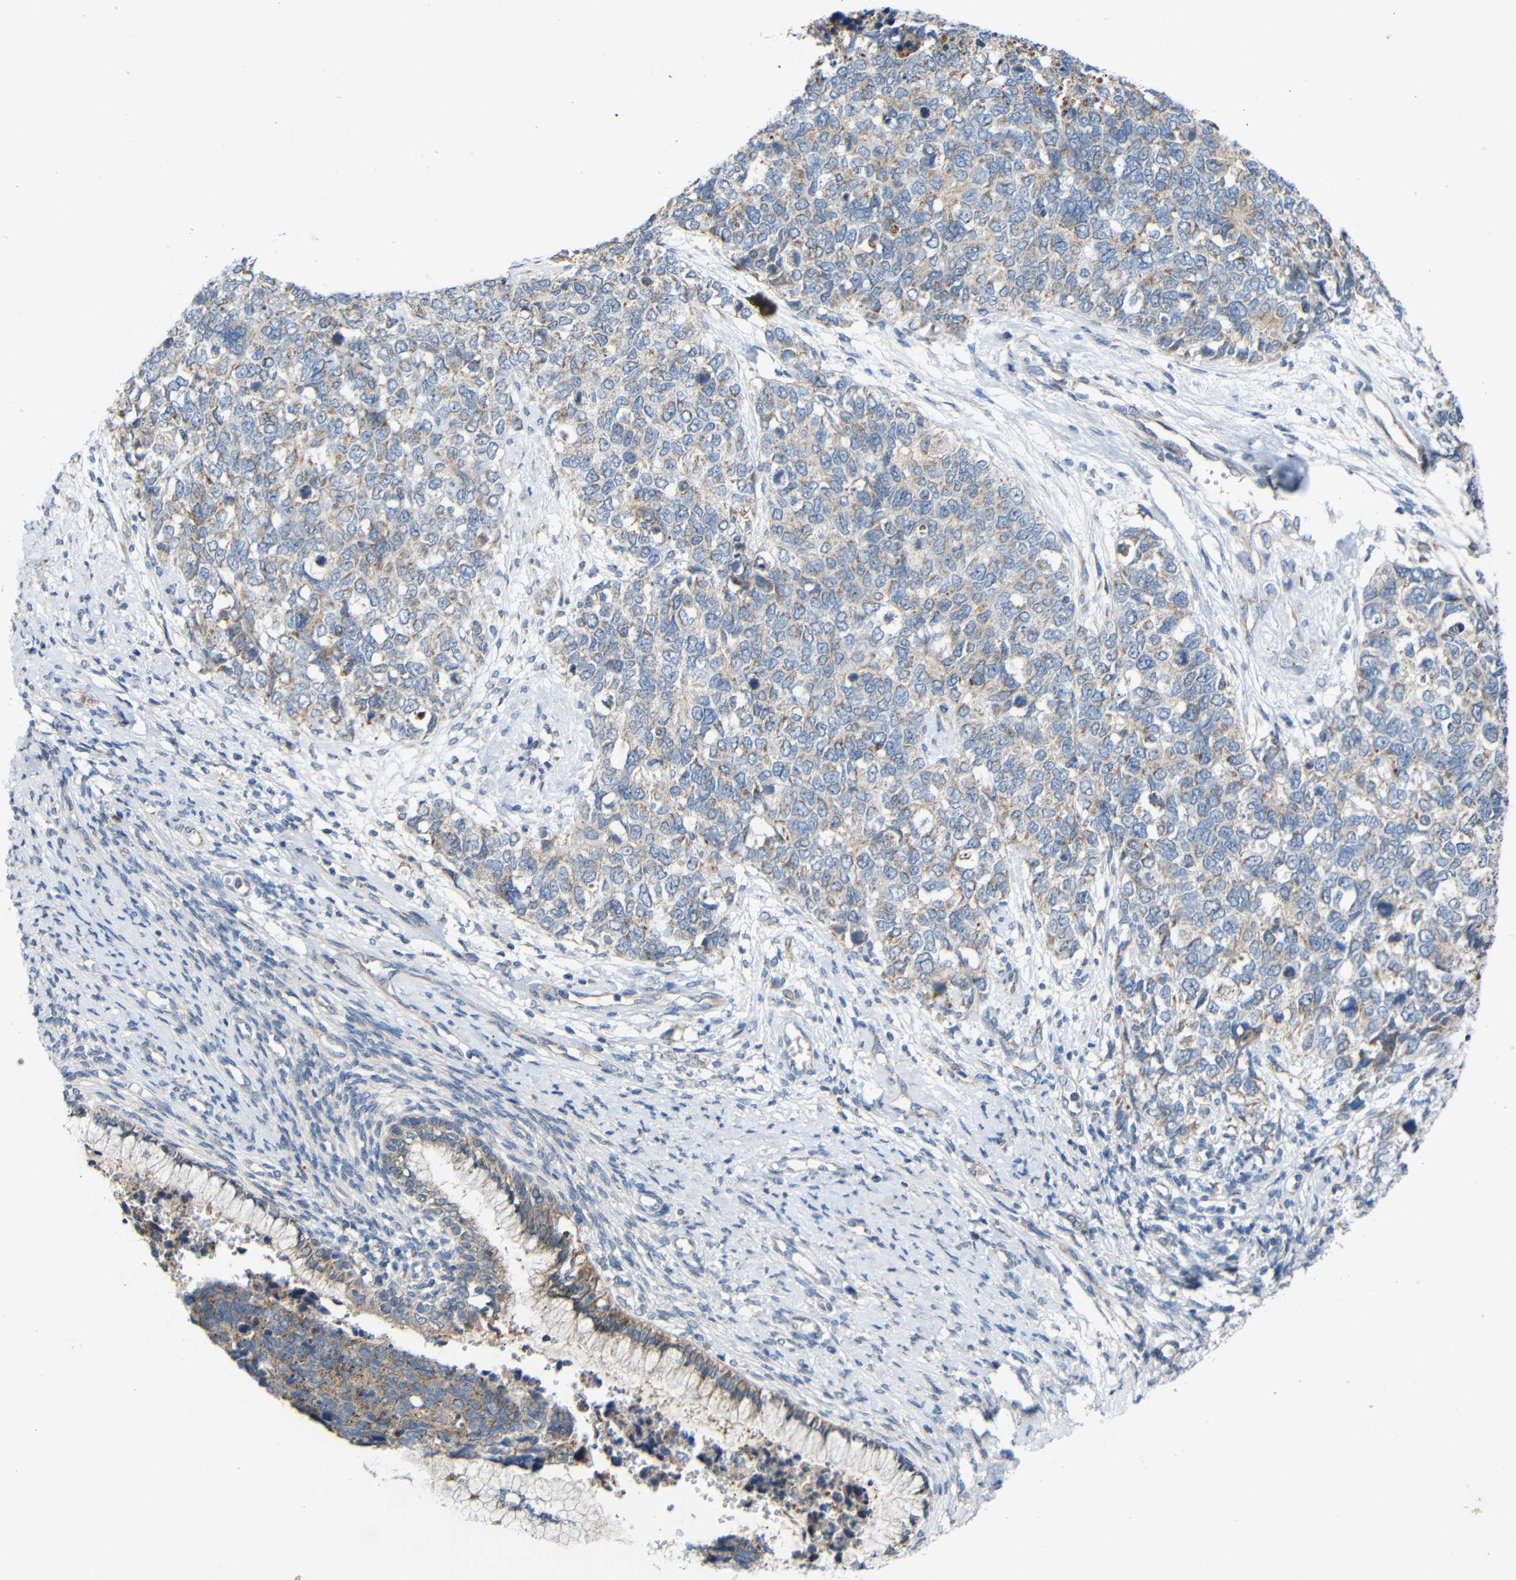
{"staining": {"intensity": "weak", "quantity": "<25%", "location": "cytoplasmic/membranous"}, "tissue": "cervical cancer", "cell_type": "Tumor cells", "image_type": "cancer", "snomed": [{"axis": "morphology", "description": "Squamous cell carcinoma, NOS"}, {"axis": "topography", "description": "Cervix"}], "caption": "A high-resolution photomicrograph shows immunohistochemistry (IHC) staining of cervical cancer, which shows no significant positivity in tumor cells.", "gene": "TMEM25", "patient": {"sex": "female", "age": 63}}